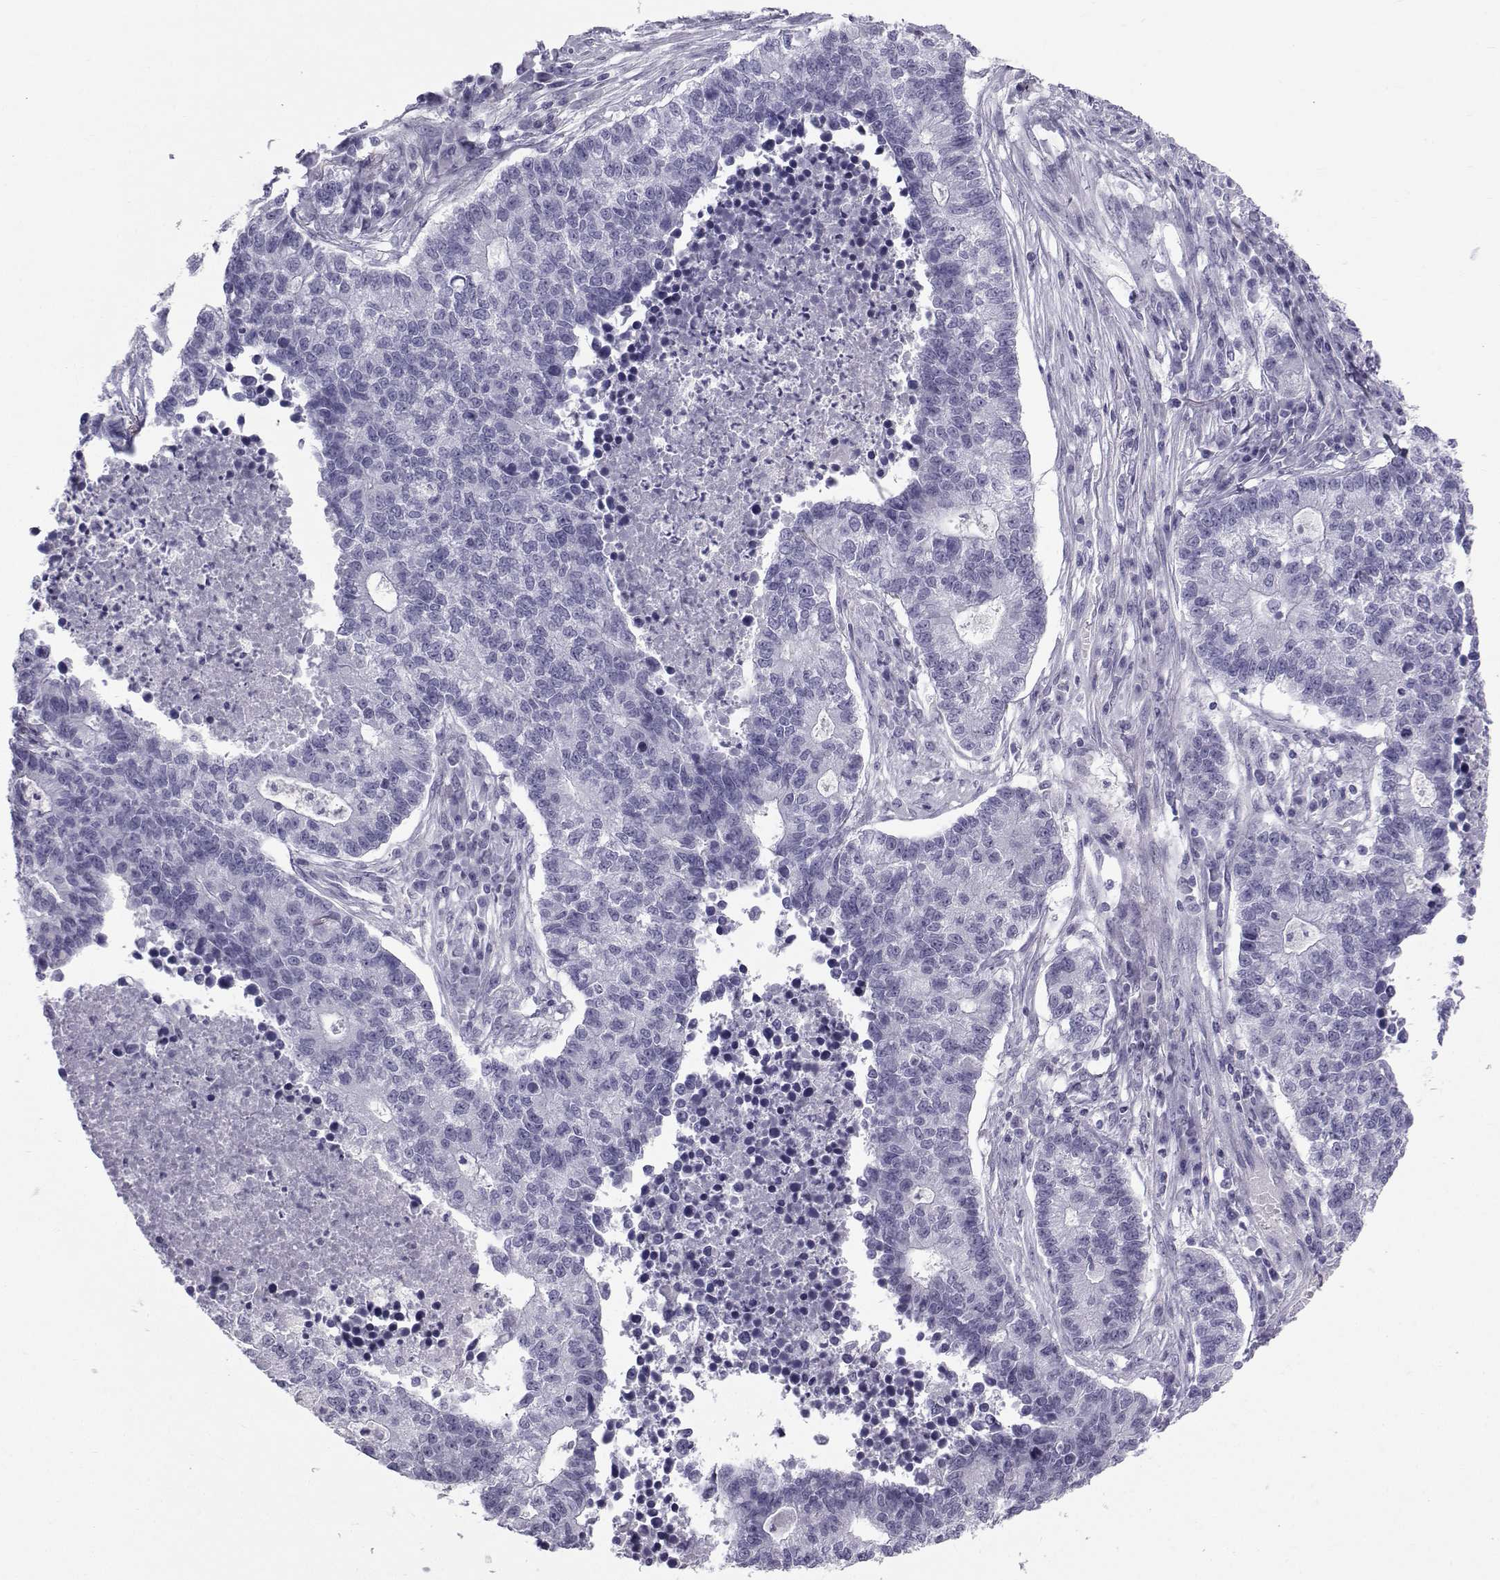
{"staining": {"intensity": "negative", "quantity": "none", "location": "none"}, "tissue": "lung cancer", "cell_type": "Tumor cells", "image_type": "cancer", "snomed": [{"axis": "morphology", "description": "Adenocarcinoma, NOS"}, {"axis": "topography", "description": "Lung"}], "caption": "There is no significant staining in tumor cells of lung cancer. Nuclei are stained in blue.", "gene": "SPANXD", "patient": {"sex": "male", "age": 57}}